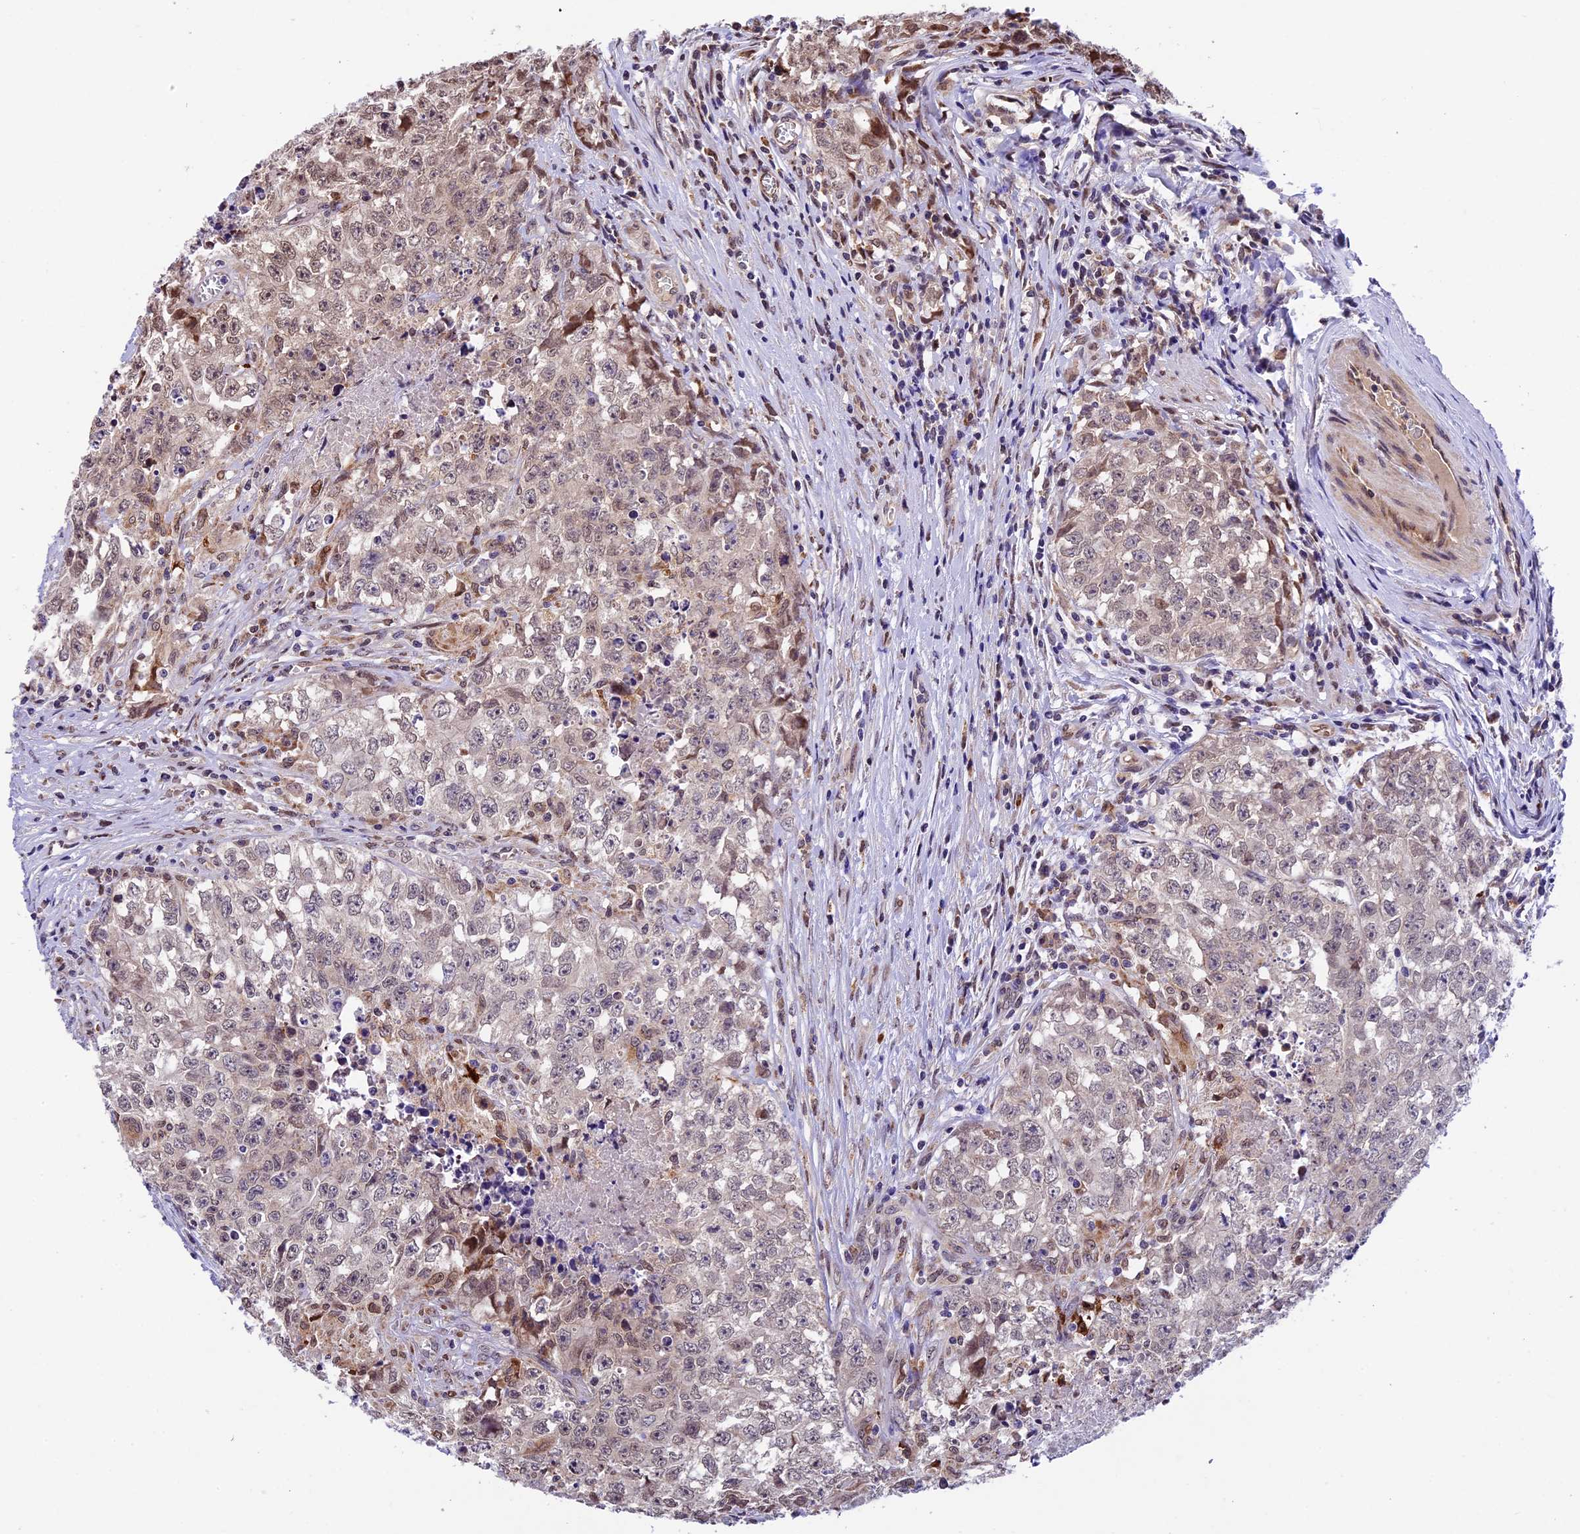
{"staining": {"intensity": "weak", "quantity": "<25%", "location": "nuclear"}, "tissue": "testis cancer", "cell_type": "Tumor cells", "image_type": "cancer", "snomed": [{"axis": "morphology", "description": "Seminoma, NOS"}, {"axis": "morphology", "description": "Carcinoma, Embryonal, NOS"}, {"axis": "topography", "description": "Testis"}], "caption": "Seminoma (testis) stained for a protein using IHC exhibits no staining tumor cells.", "gene": "CCSER1", "patient": {"sex": "male", "age": 43}}